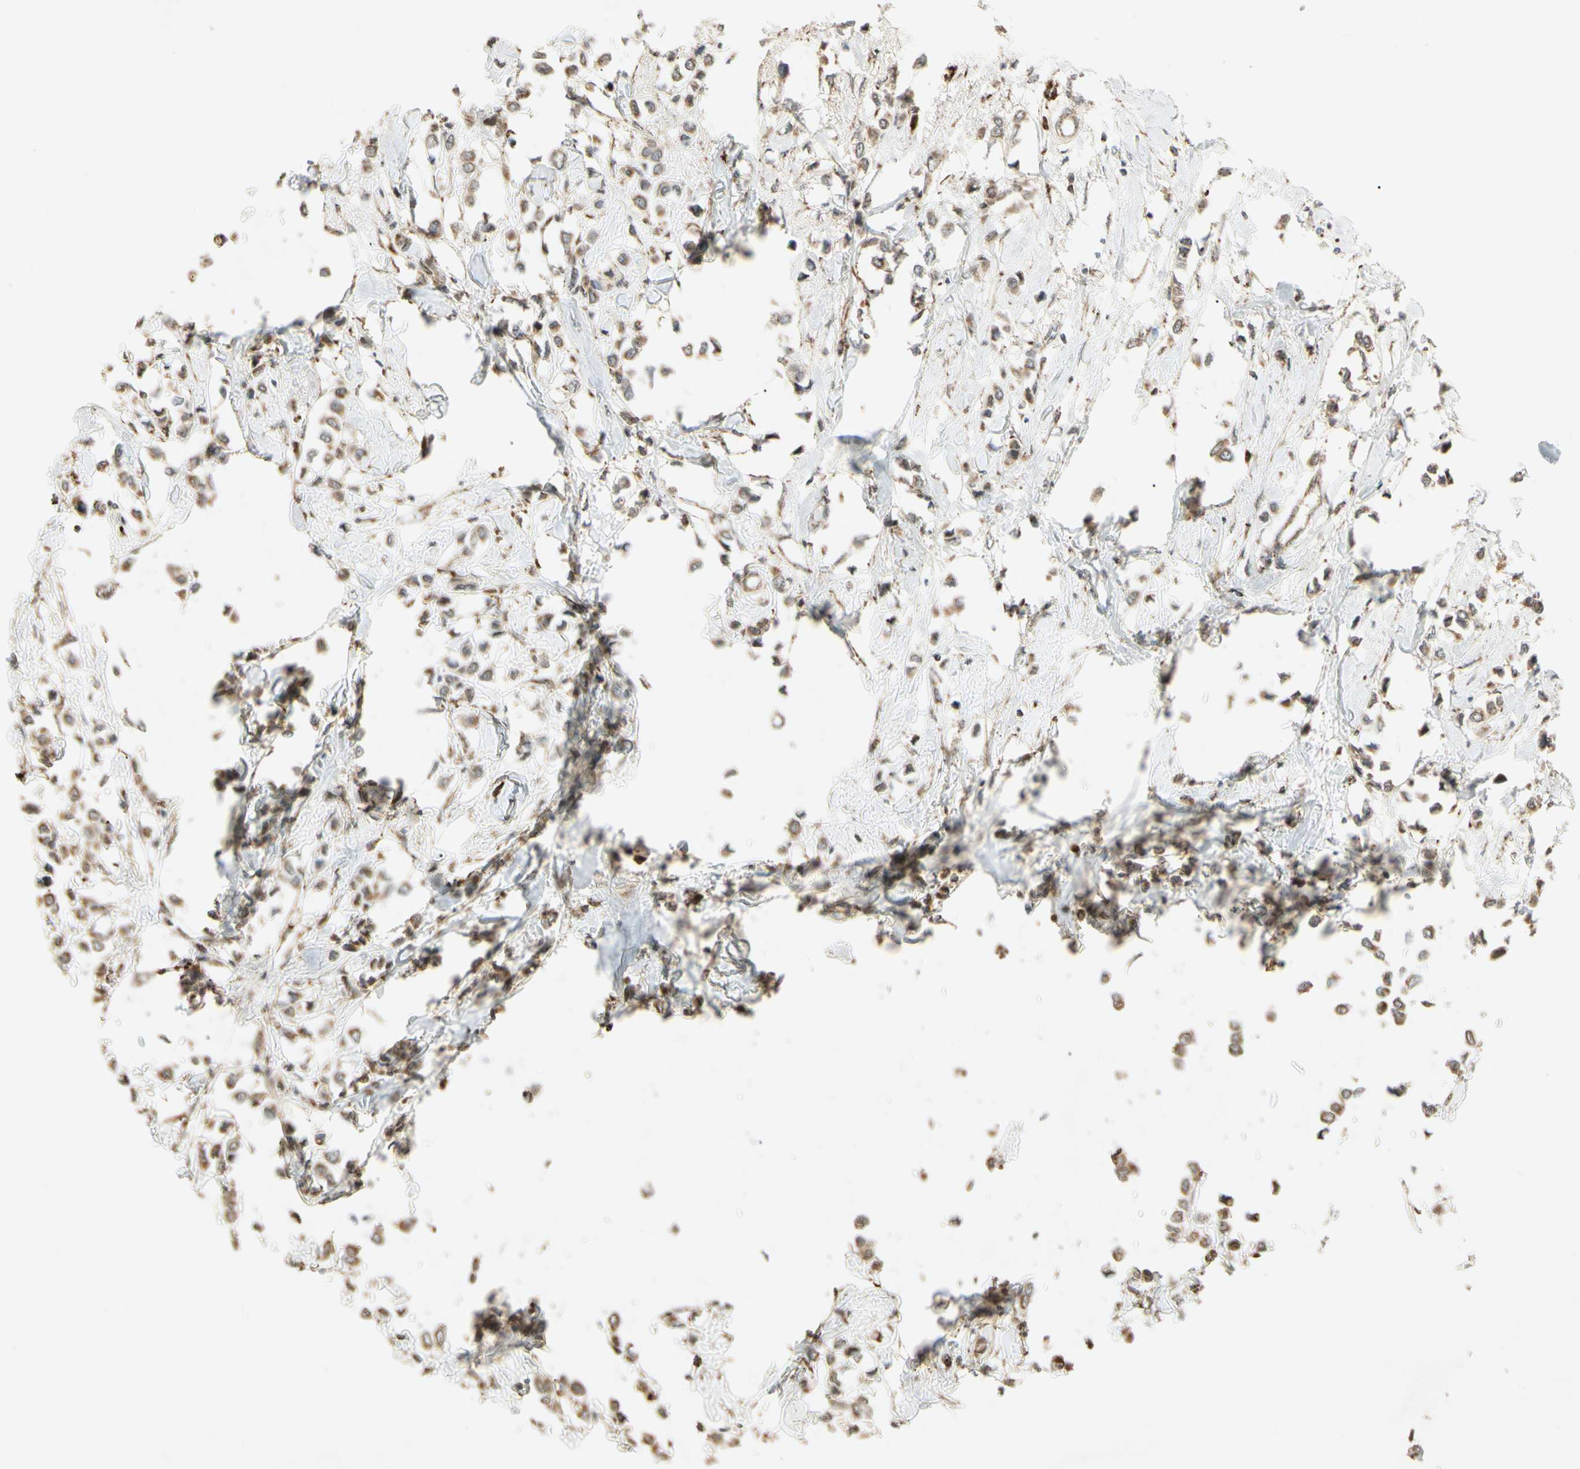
{"staining": {"intensity": "moderate", "quantity": ">75%", "location": "cytoplasmic/membranous"}, "tissue": "breast cancer", "cell_type": "Tumor cells", "image_type": "cancer", "snomed": [{"axis": "morphology", "description": "Lobular carcinoma"}, {"axis": "topography", "description": "Breast"}], "caption": "Immunohistochemical staining of breast cancer (lobular carcinoma) exhibits moderate cytoplasmic/membranous protein staining in approximately >75% of tumor cells.", "gene": "PRDX5", "patient": {"sex": "female", "age": 51}}